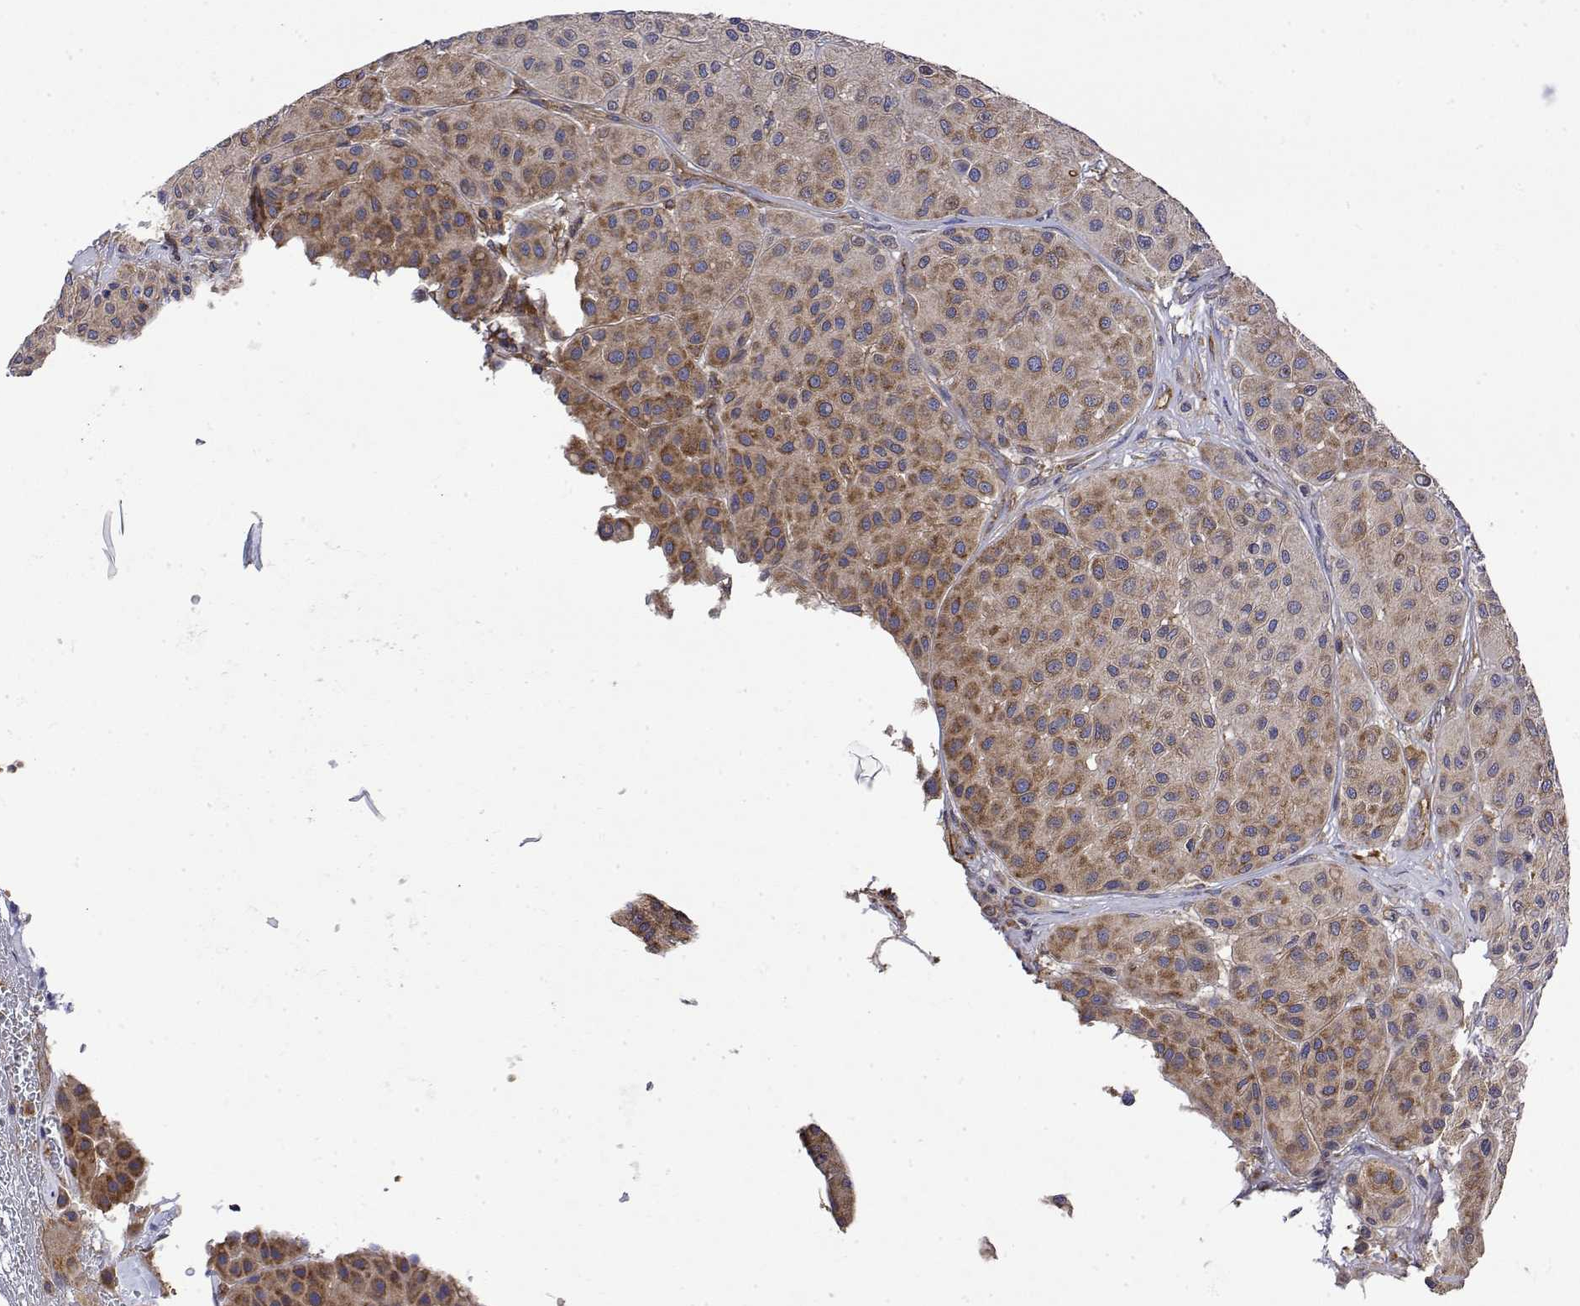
{"staining": {"intensity": "moderate", "quantity": ">75%", "location": "cytoplasmic/membranous"}, "tissue": "melanoma", "cell_type": "Tumor cells", "image_type": "cancer", "snomed": [{"axis": "morphology", "description": "Malignant melanoma, Metastatic site"}, {"axis": "topography", "description": "Smooth muscle"}], "caption": "Protein expression by immunohistochemistry exhibits moderate cytoplasmic/membranous staining in approximately >75% of tumor cells in melanoma.", "gene": "EEF1G", "patient": {"sex": "male", "age": 41}}